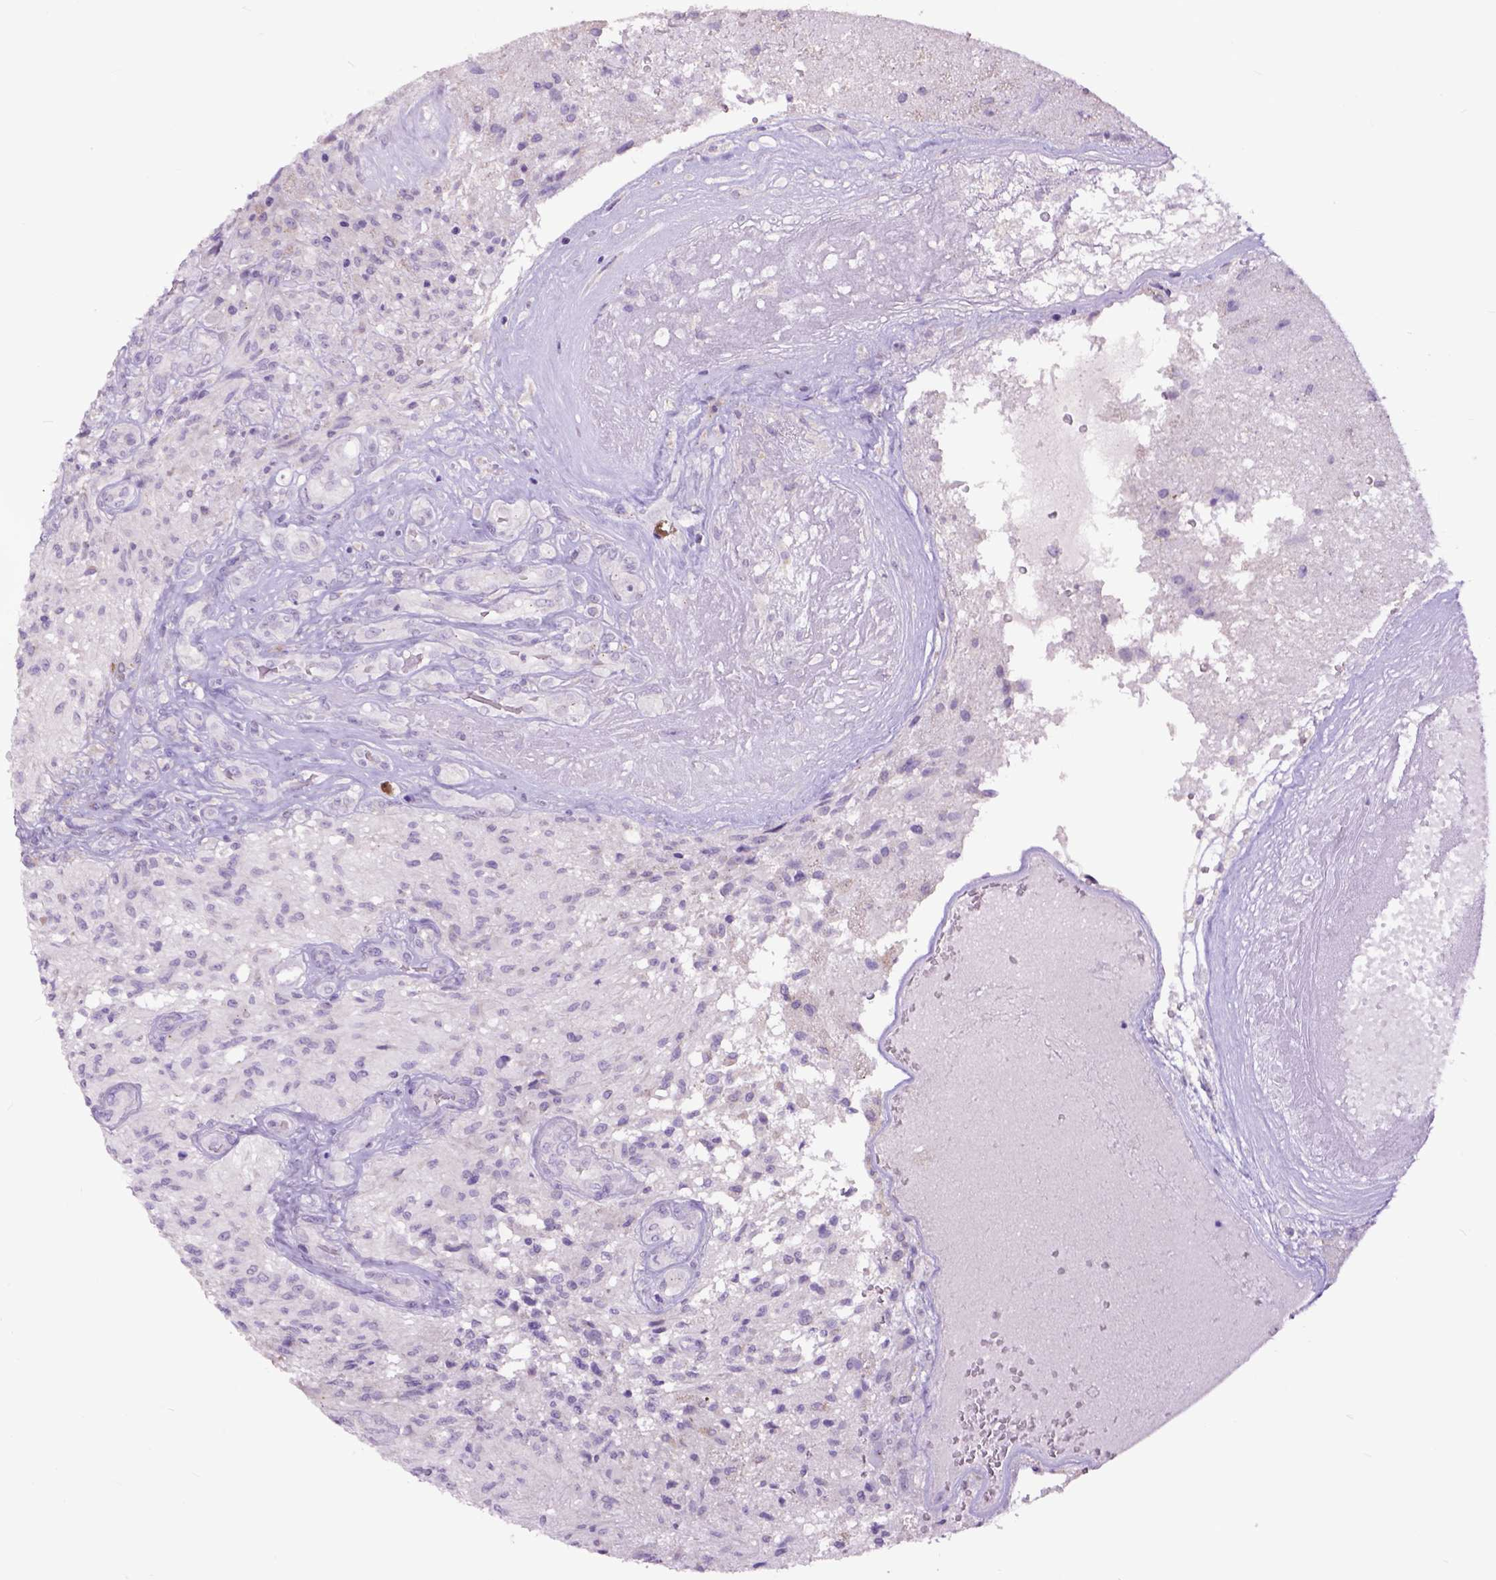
{"staining": {"intensity": "negative", "quantity": "none", "location": "none"}, "tissue": "glioma", "cell_type": "Tumor cells", "image_type": "cancer", "snomed": [{"axis": "morphology", "description": "Glioma, malignant, High grade"}, {"axis": "topography", "description": "Brain"}], "caption": "This is a micrograph of immunohistochemistry (IHC) staining of glioma, which shows no positivity in tumor cells.", "gene": "RAB25", "patient": {"sex": "male", "age": 56}}